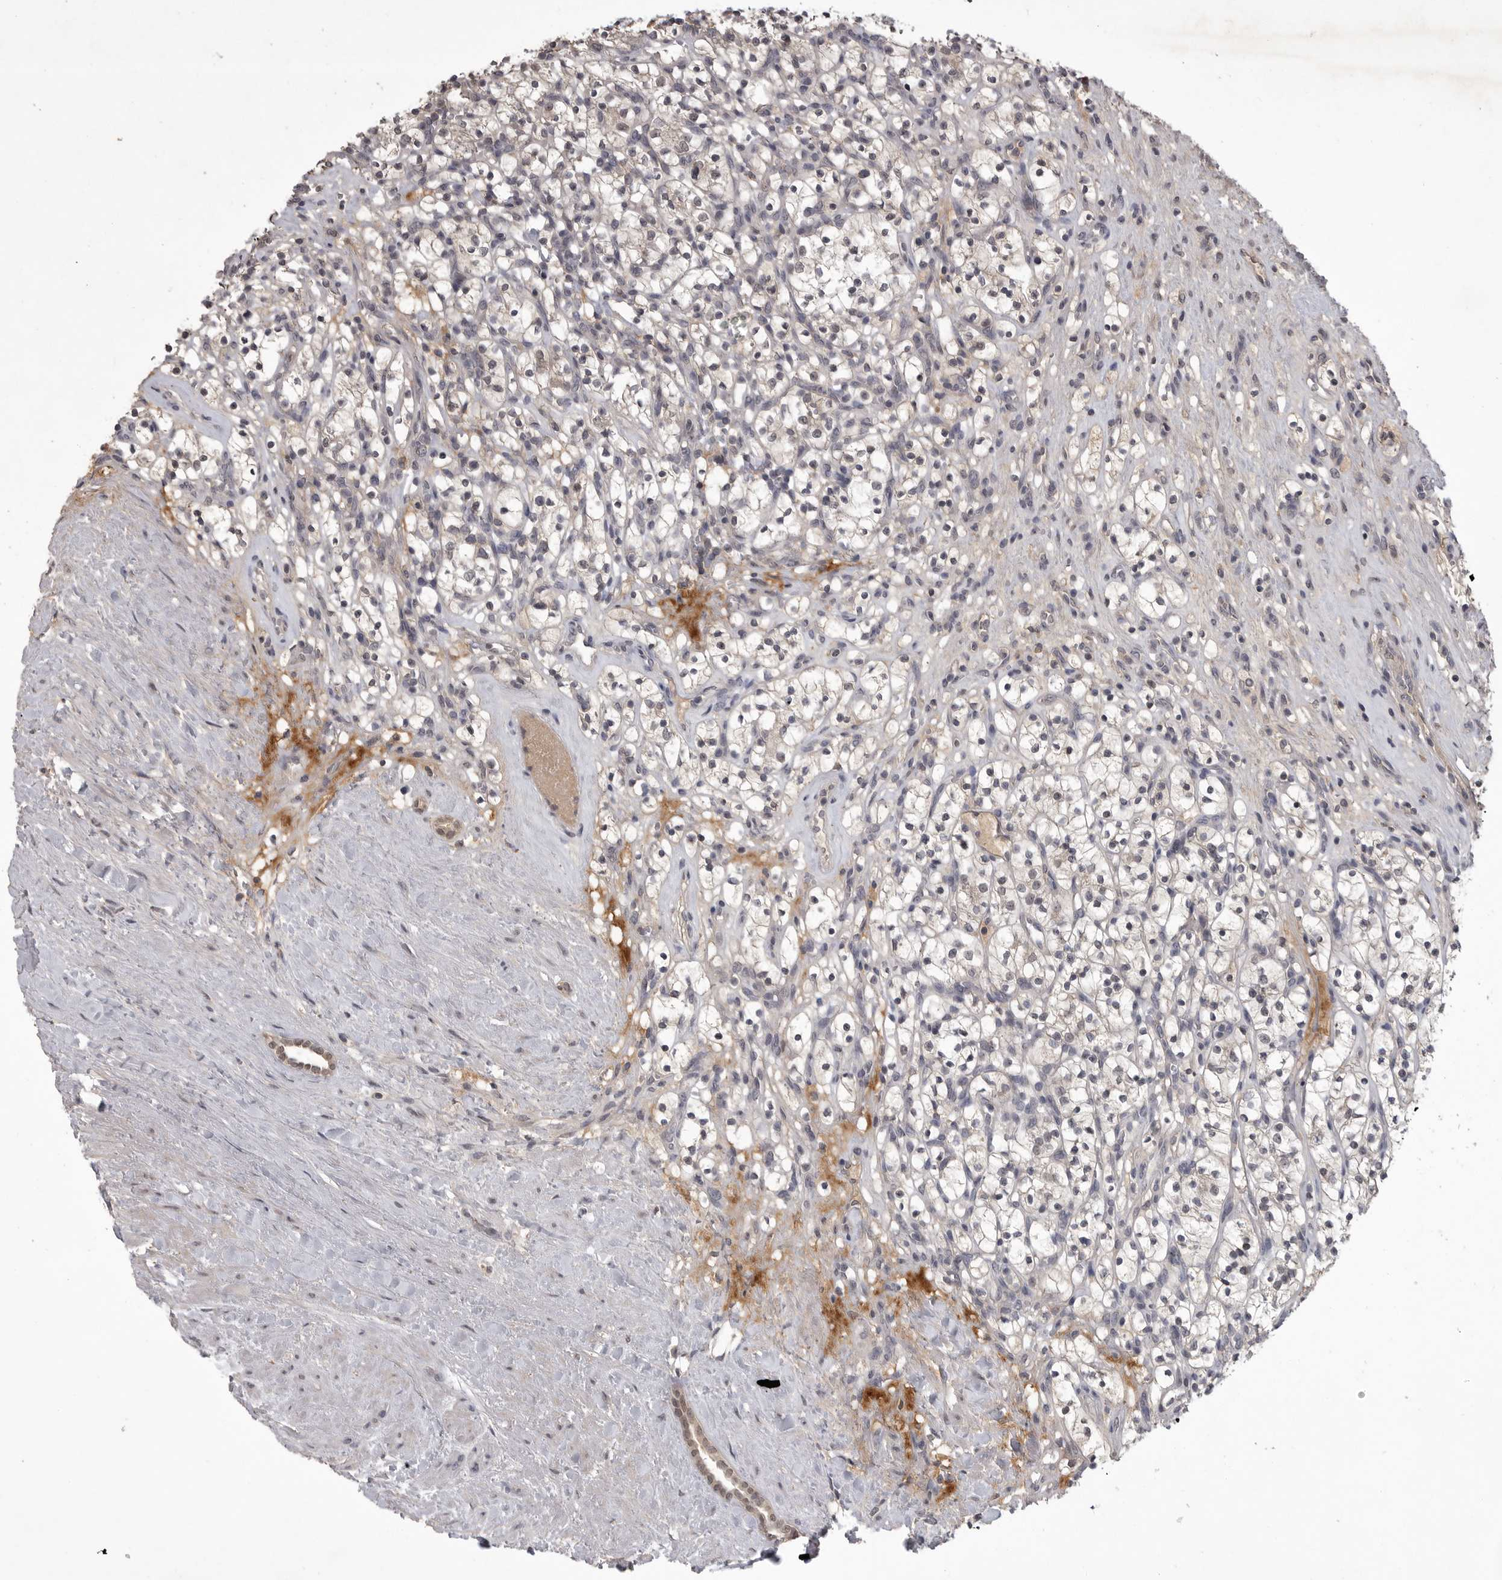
{"staining": {"intensity": "negative", "quantity": "none", "location": "none"}, "tissue": "renal cancer", "cell_type": "Tumor cells", "image_type": "cancer", "snomed": [{"axis": "morphology", "description": "Adenocarcinoma, NOS"}, {"axis": "topography", "description": "Kidney"}], "caption": "This is an immunohistochemistry micrograph of human renal cancer. There is no expression in tumor cells.", "gene": "ZNF114", "patient": {"sex": "female", "age": 57}}